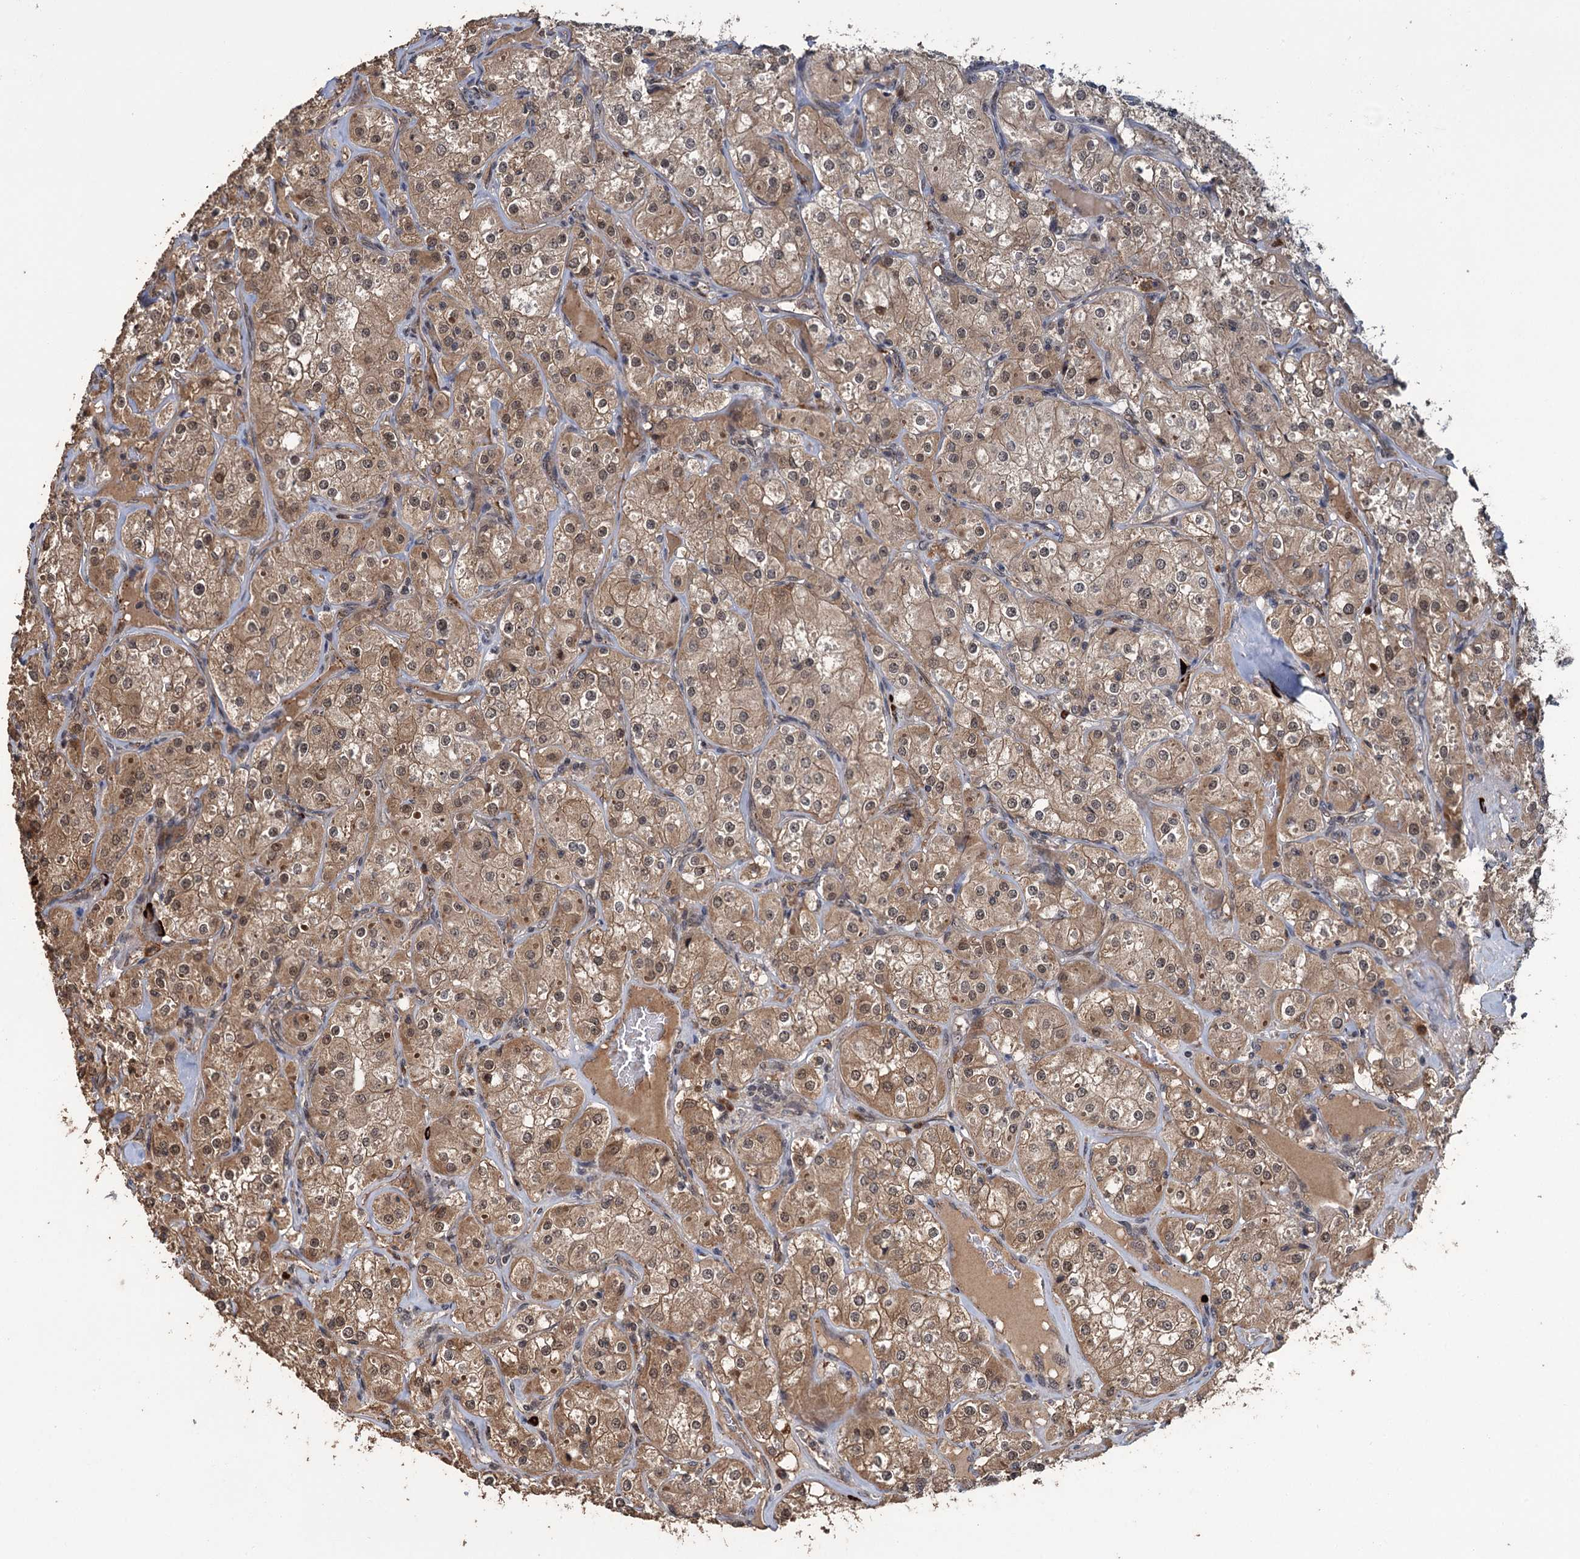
{"staining": {"intensity": "moderate", "quantity": ">75%", "location": "cytoplasmic/membranous,nuclear"}, "tissue": "renal cancer", "cell_type": "Tumor cells", "image_type": "cancer", "snomed": [{"axis": "morphology", "description": "Adenocarcinoma, NOS"}, {"axis": "topography", "description": "Kidney"}], "caption": "Renal cancer was stained to show a protein in brown. There is medium levels of moderate cytoplasmic/membranous and nuclear positivity in approximately >75% of tumor cells. Nuclei are stained in blue.", "gene": "KANSL2", "patient": {"sex": "male", "age": 77}}